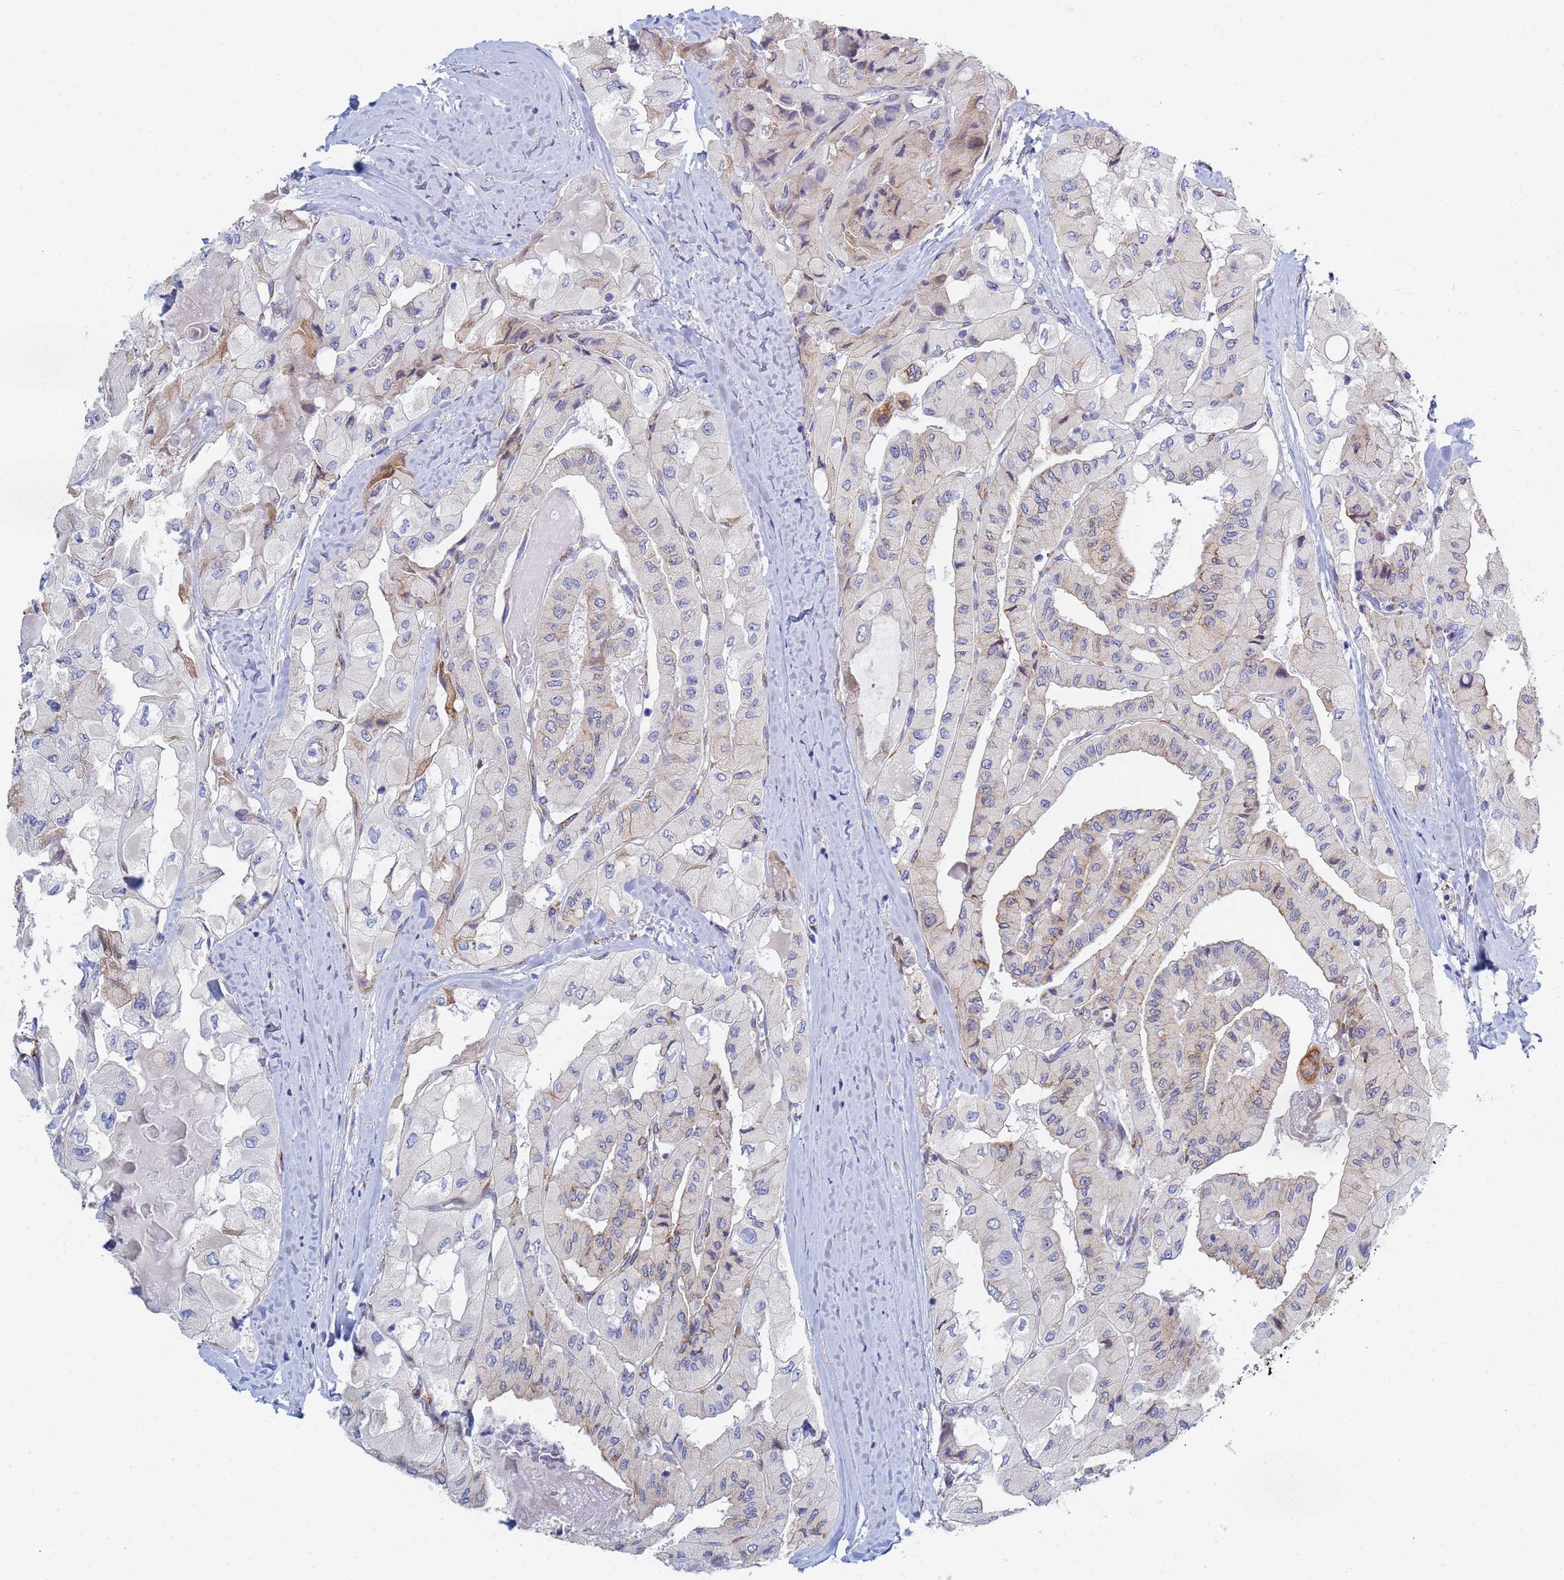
{"staining": {"intensity": "negative", "quantity": "none", "location": "none"}, "tissue": "thyroid cancer", "cell_type": "Tumor cells", "image_type": "cancer", "snomed": [{"axis": "morphology", "description": "Normal tissue, NOS"}, {"axis": "morphology", "description": "Papillary adenocarcinoma, NOS"}, {"axis": "topography", "description": "Thyroid gland"}], "caption": "Tumor cells show no significant protein staining in papillary adenocarcinoma (thyroid). (IHC, brightfield microscopy, high magnification).", "gene": "GDAP2", "patient": {"sex": "female", "age": 59}}